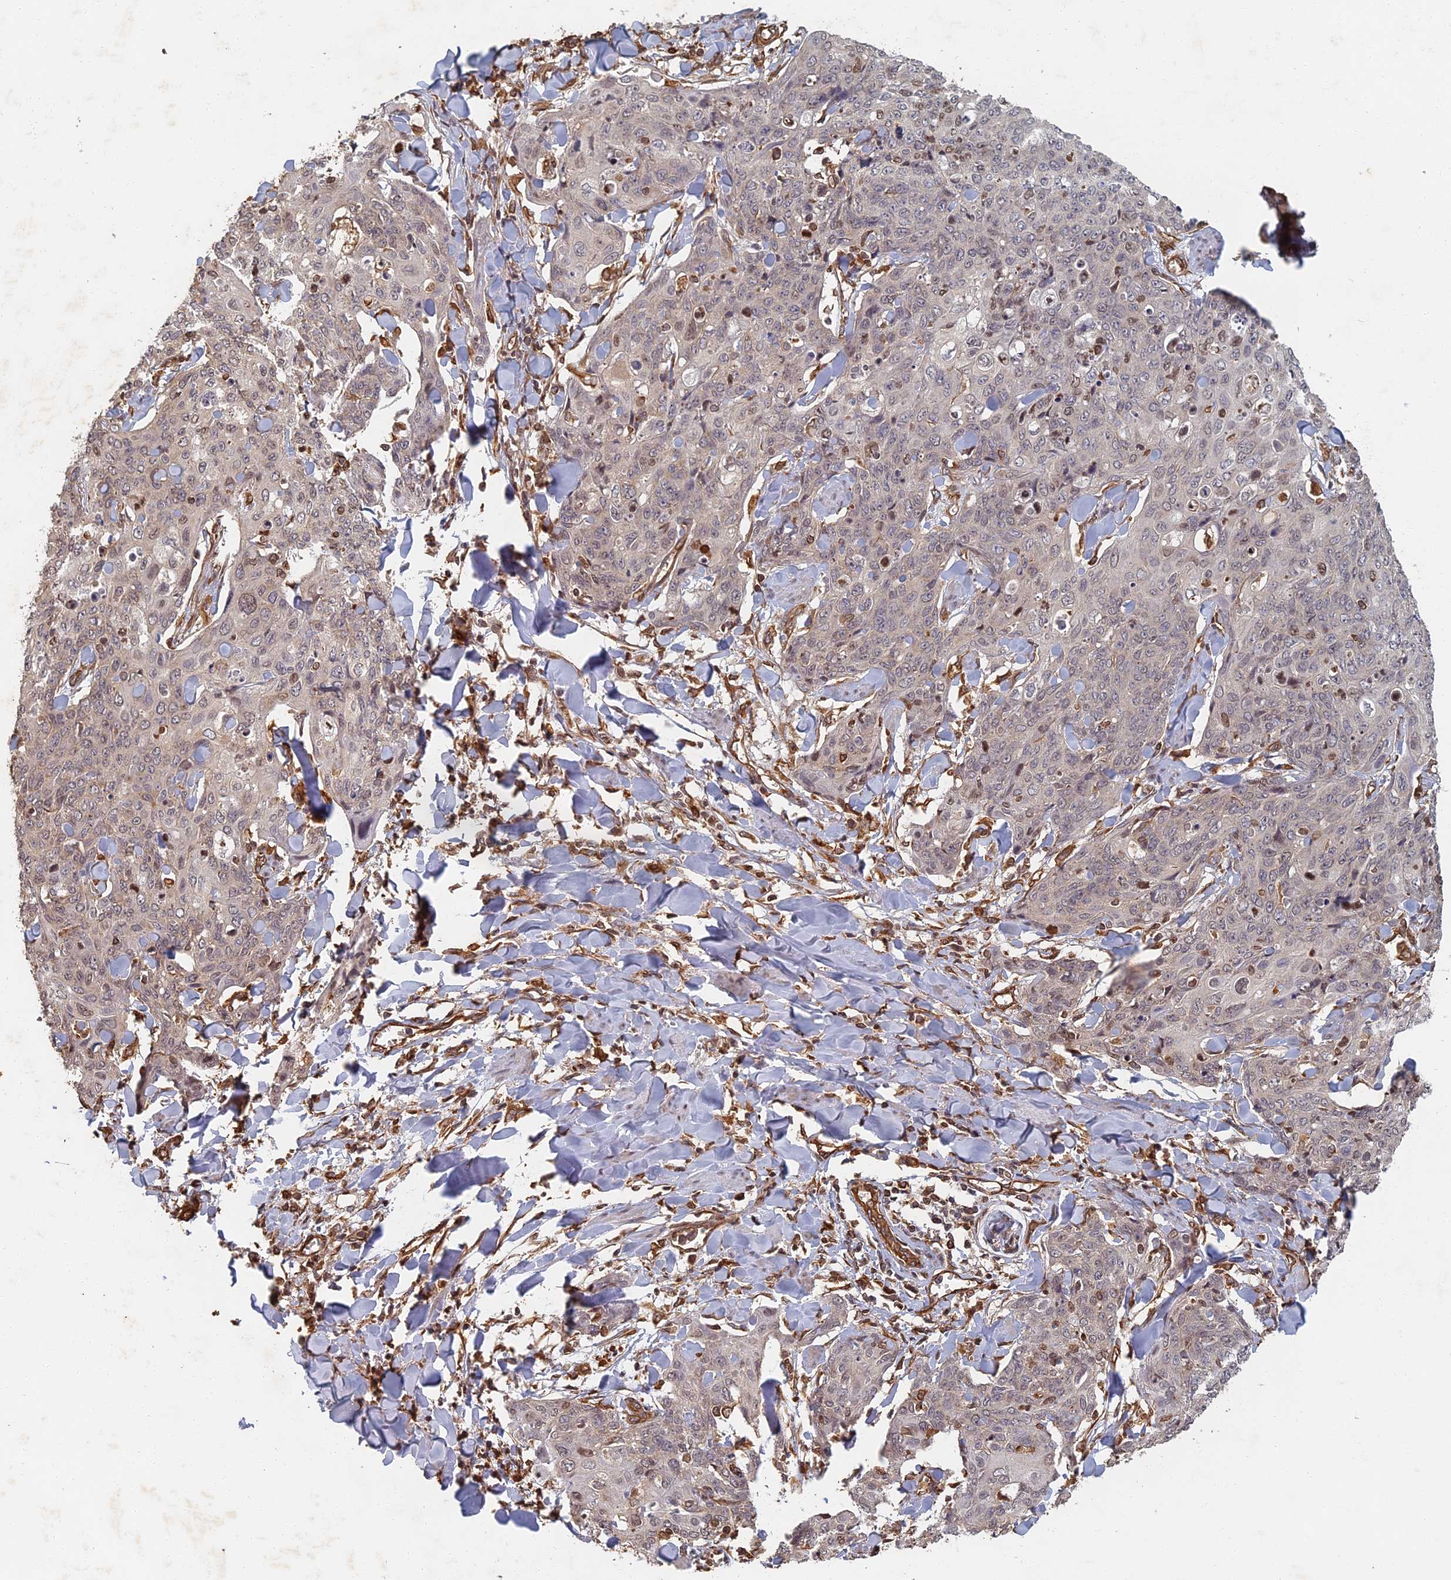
{"staining": {"intensity": "weak", "quantity": "<25%", "location": "nuclear"}, "tissue": "skin cancer", "cell_type": "Tumor cells", "image_type": "cancer", "snomed": [{"axis": "morphology", "description": "Squamous cell carcinoma, NOS"}, {"axis": "topography", "description": "Skin"}, {"axis": "topography", "description": "Vulva"}], "caption": "Tumor cells are negative for brown protein staining in skin squamous cell carcinoma.", "gene": "ABCB10", "patient": {"sex": "female", "age": 85}}